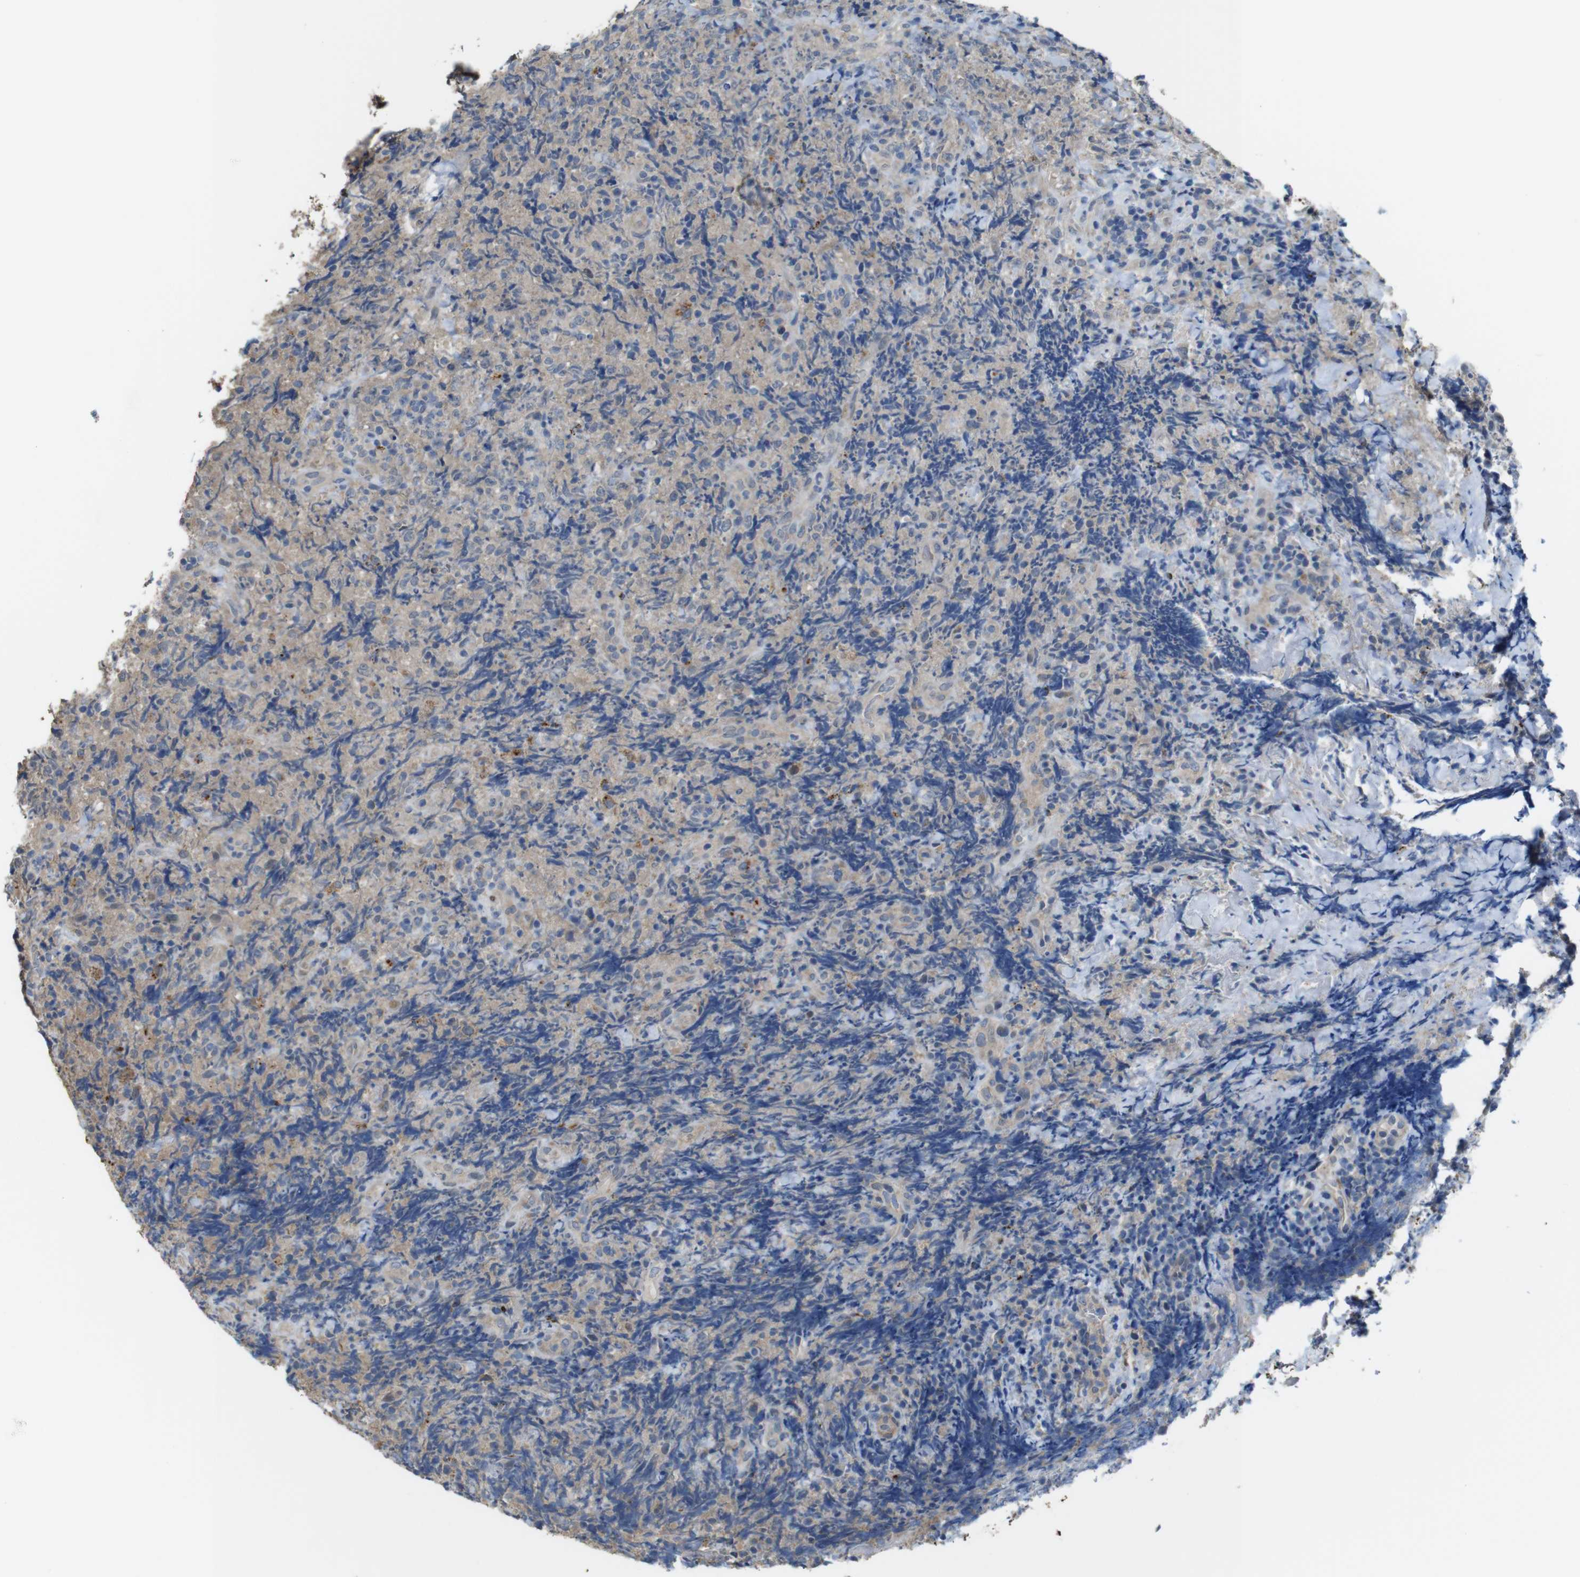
{"staining": {"intensity": "negative", "quantity": "none", "location": "none"}, "tissue": "lymphoma", "cell_type": "Tumor cells", "image_type": "cancer", "snomed": [{"axis": "morphology", "description": "Malignant lymphoma, non-Hodgkin's type, High grade"}, {"axis": "topography", "description": "Tonsil"}], "caption": "DAB (3,3'-diaminobenzidine) immunohistochemical staining of human malignant lymphoma, non-Hodgkin's type (high-grade) demonstrates no significant expression in tumor cells.", "gene": "CDC34", "patient": {"sex": "female", "age": 36}}